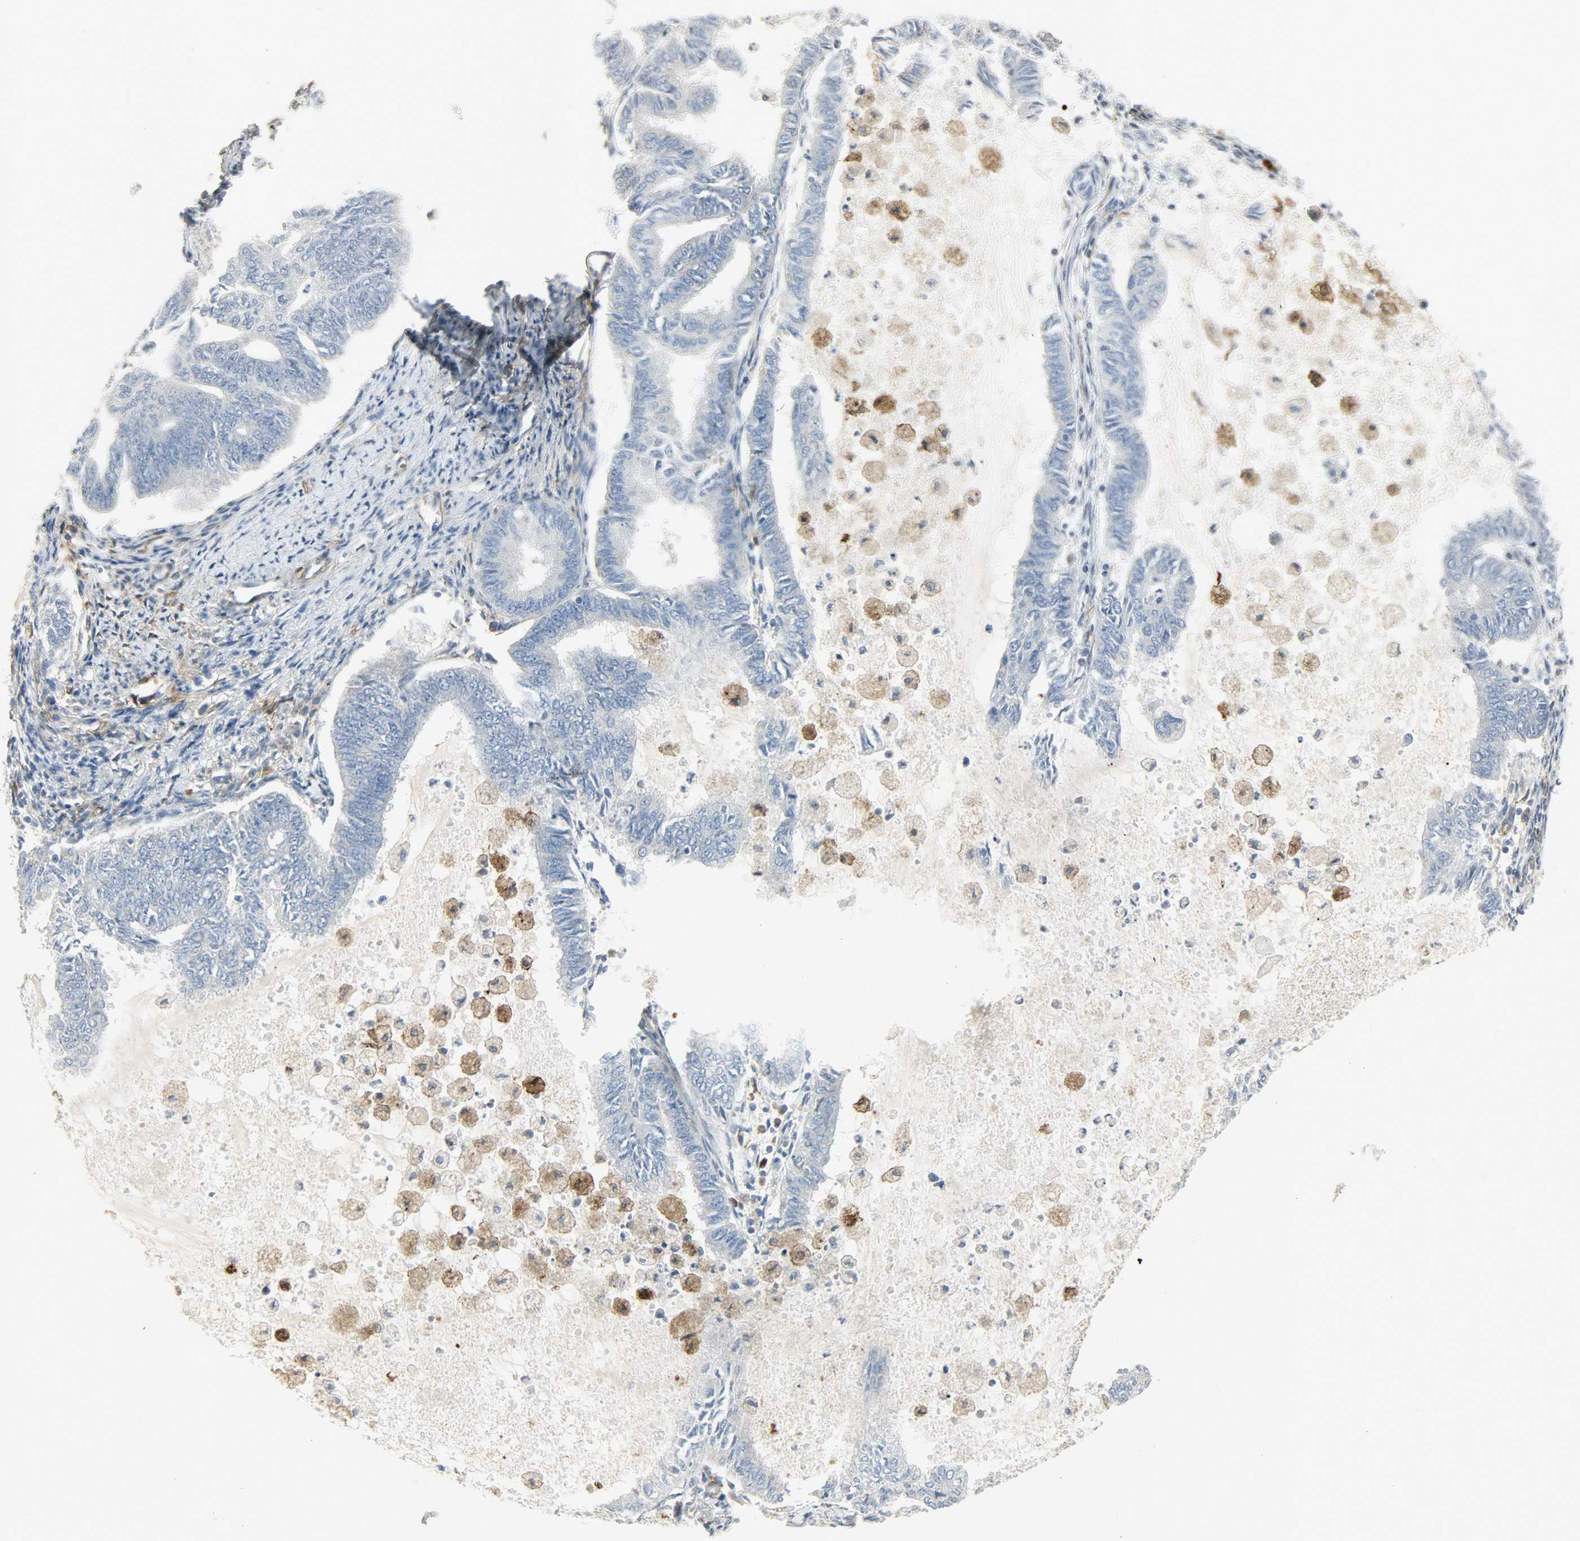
{"staining": {"intensity": "negative", "quantity": "none", "location": "none"}, "tissue": "endometrial cancer", "cell_type": "Tumor cells", "image_type": "cancer", "snomed": [{"axis": "morphology", "description": "Adenocarcinoma, NOS"}, {"axis": "topography", "description": "Endometrium"}], "caption": "The immunohistochemistry image has no significant staining in tumor cells of adenocarcinoma (endometrial) tissue. The staining is performed using DAB brown chromogen with nuclei counter-stained in using hematoxylin.", "gene": "ENPEP", "patient": {"sex": "female", "age": 86}}